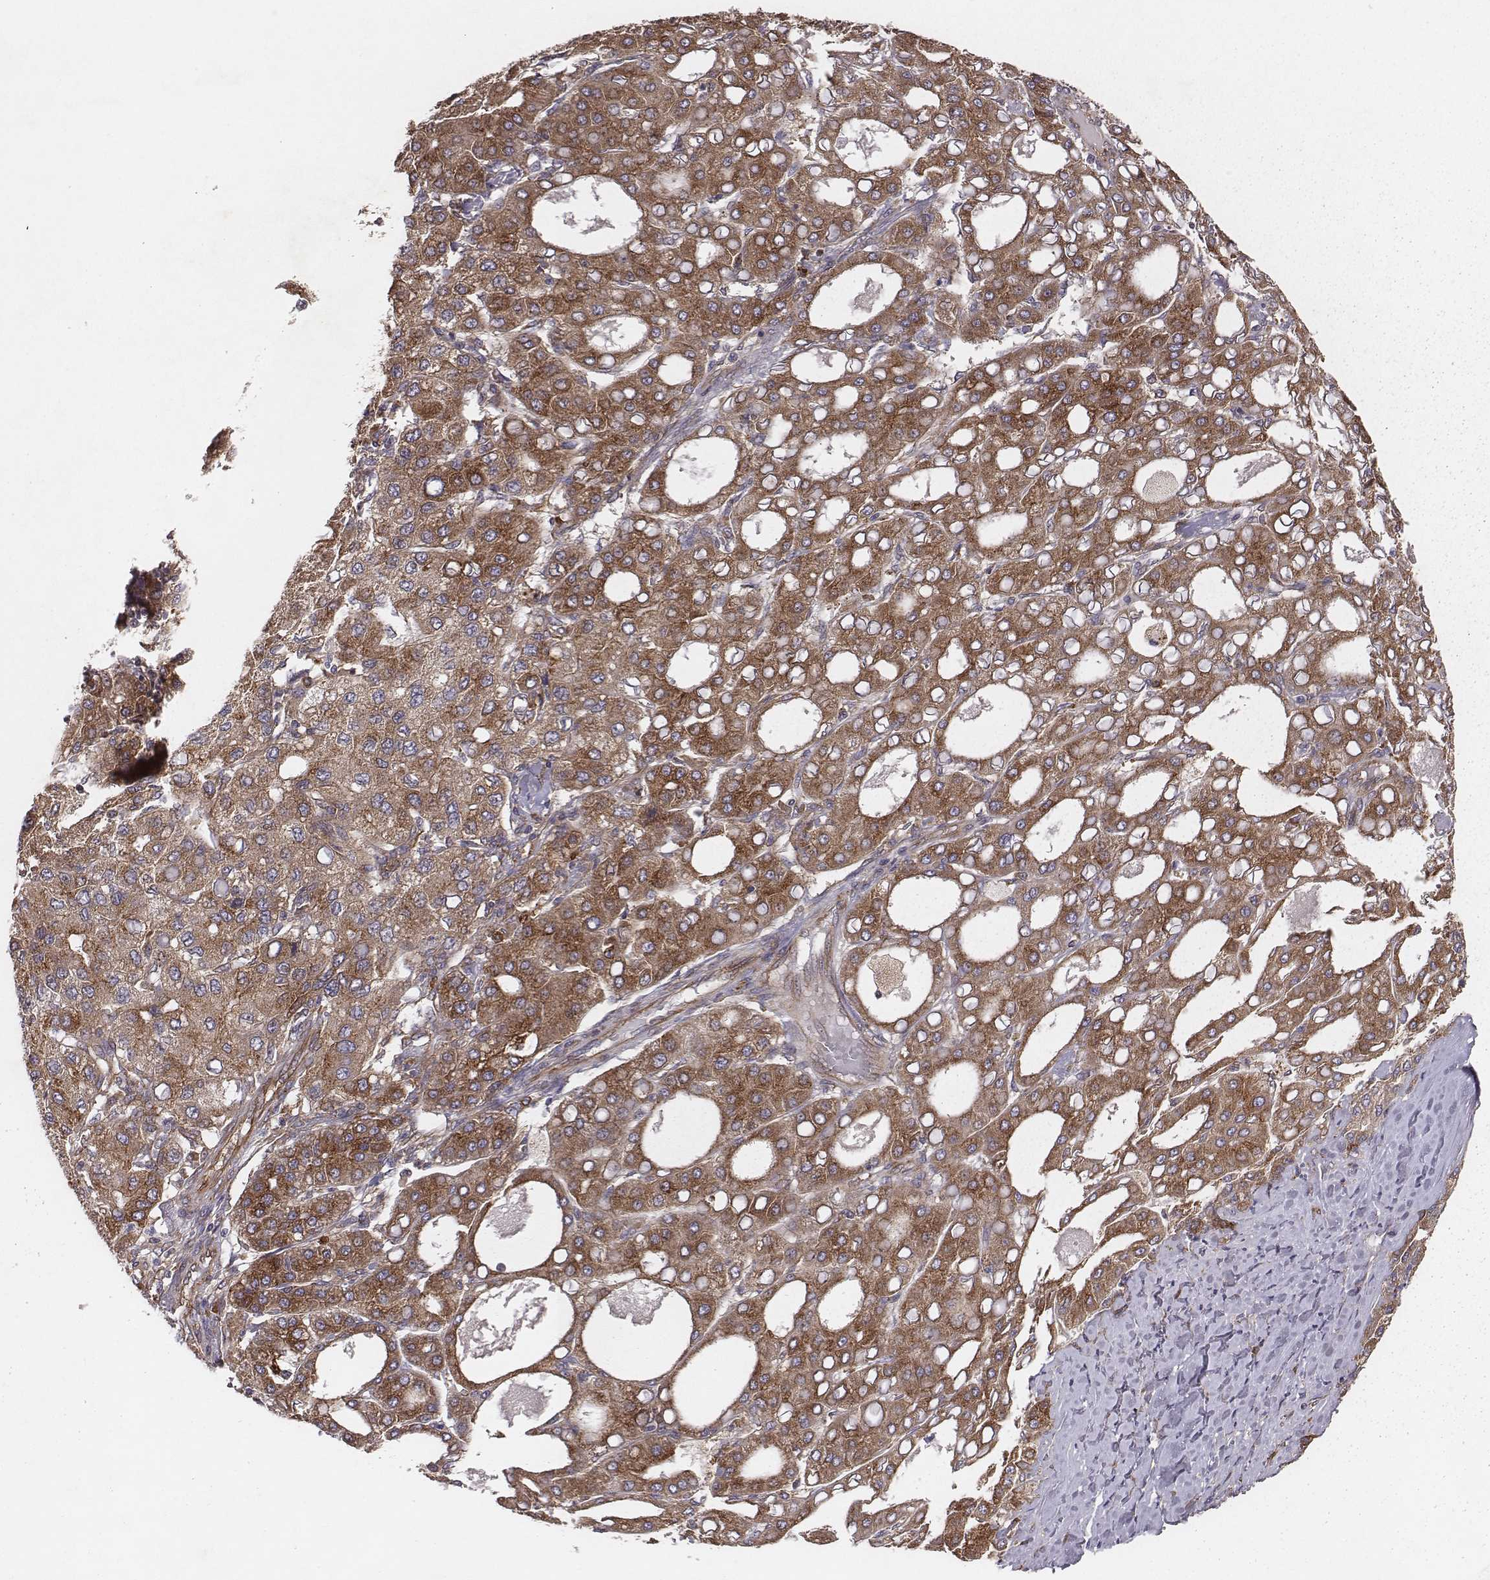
{"staining": {"intensity": "moderate", "quantity": ">75%", "location": "cytoplasmic/membranous"}, "tissue": "liver cancer", "cell_type": "Tumor cells", "image_type": "cancer", "snomed": [{"axis": "morphology", "description": "Carcinoma, Hepatocellular, NOS"}, {"axis": "topography", "description": "Liver"}], "caption": "The histopathology image displays staining of liver hepatocellular carcinoma, revealing moderate cytoplasmic/membranous protein expression (brown color) within tumor cells.", "gene": "TXLNA", "patient": {"sex": "male", "age": 65}}